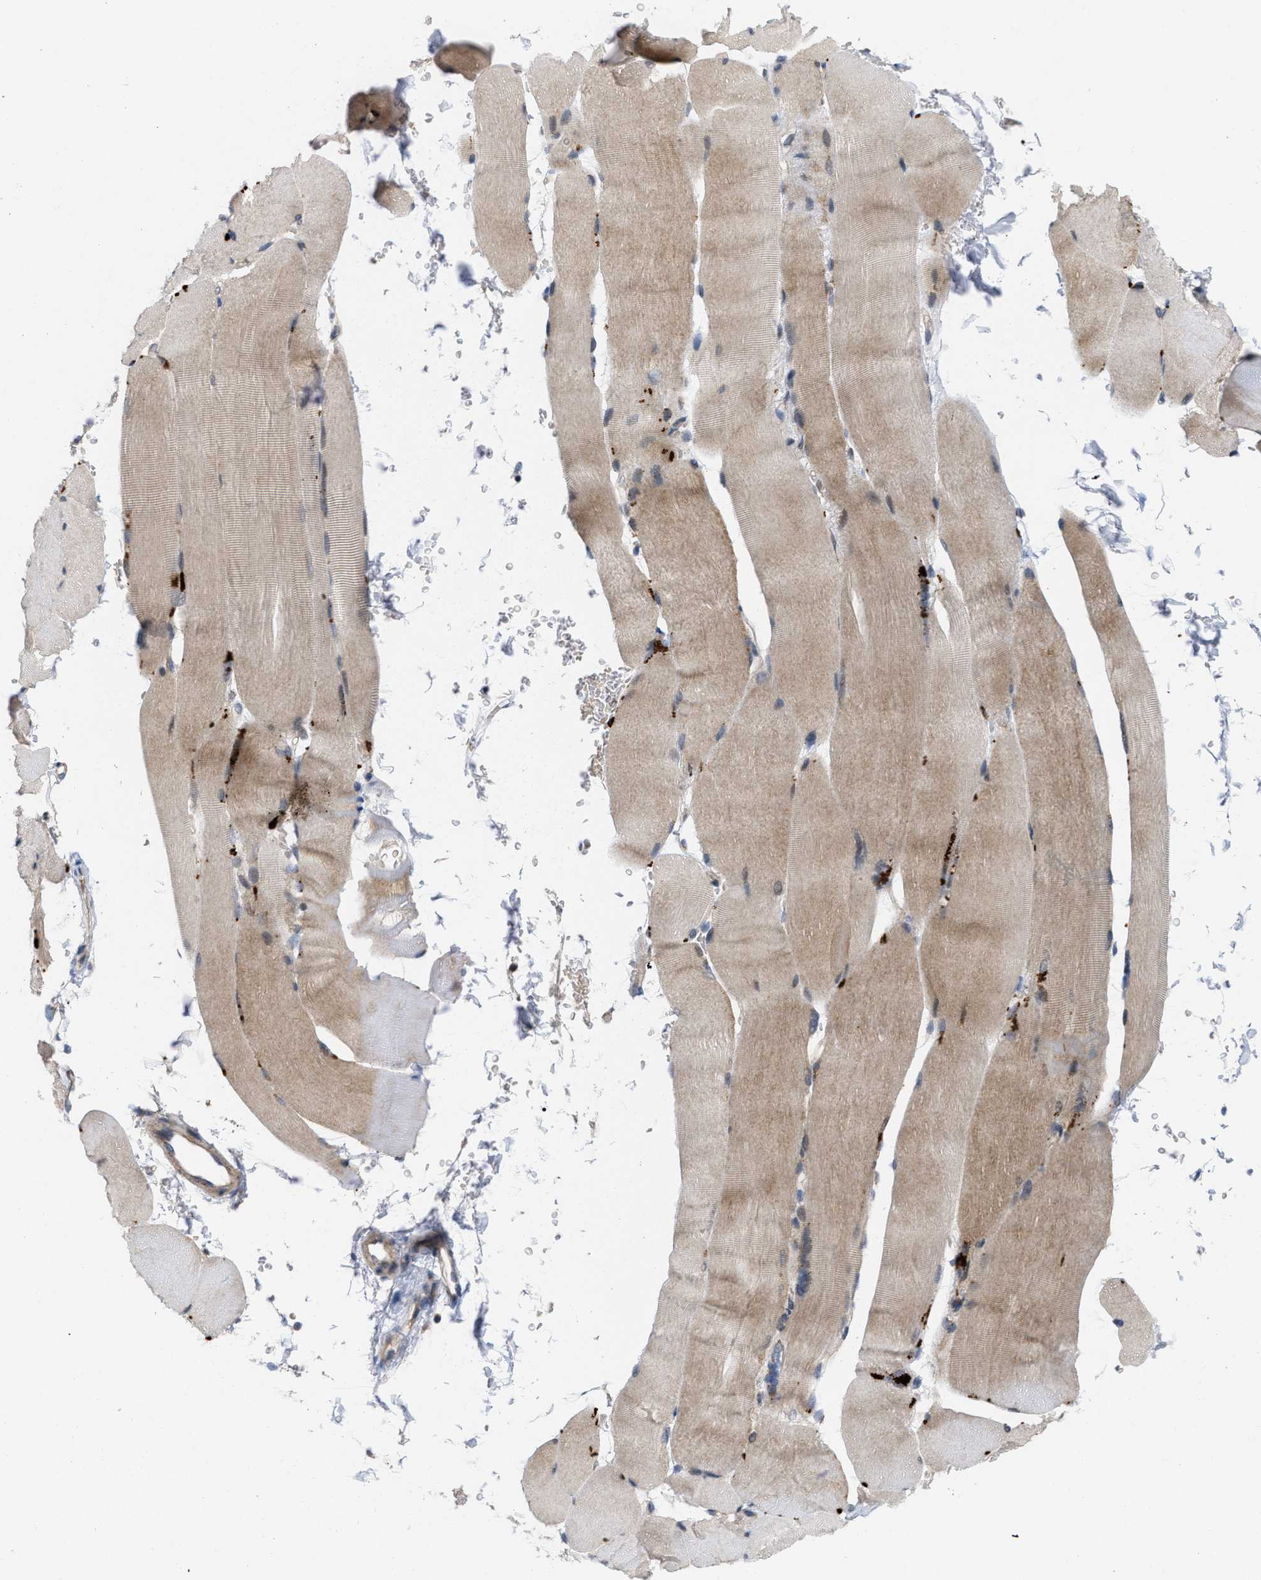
{"staining": {"intensity": "moderate", "quantity": ">75%", "location": "cytoplasmic/membranous"}, "tissue": "skeletal muscle", "cell_type": "Myocytes", "image_type": "normal", "snomed": [{"axis": "morphology", "description": "Normal tissue, NOS"}, {"axis": "topography", "description": "Skin"}, {"axis": "topography", "description": "Skeletal muscle"}], "caption": "Skeletal muscle stained with immunohistochemistry (IHC) reveals moderate cytoplasmic/membranous staining in approximately >75% of myocytes.", "gene": "CSNK1A1", "patient": {"sex": "male", "age": 83}}